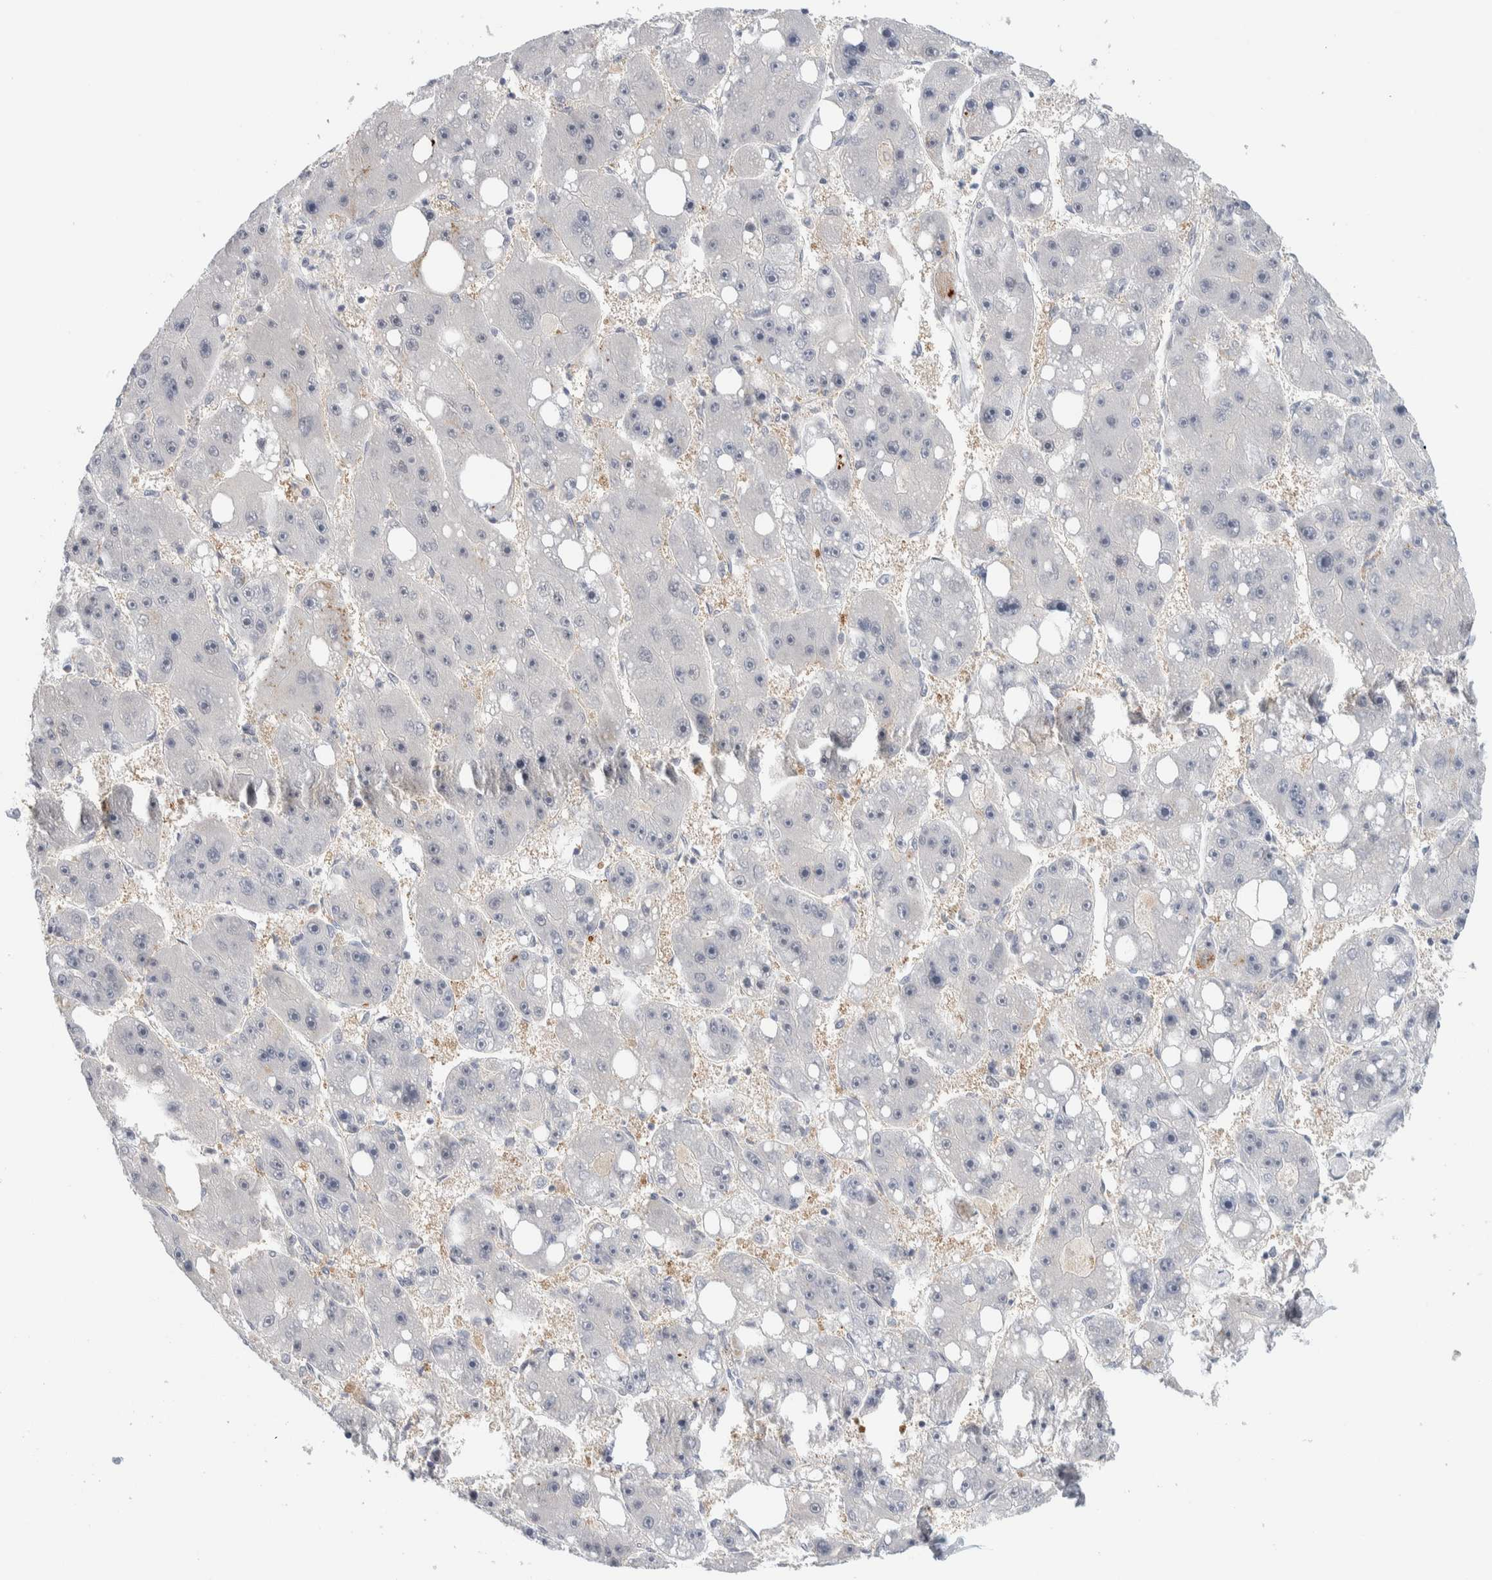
{"staining": {"intensity": "negative", "quantity": "none", "location": "none"}, "tissue": "liver cancer", "cell_type": "Tumor cells", "image_type": "cancer", "snomed": [{"axis": "morphology", "description": "Carcinoma, Hepatocellular, NOS"}, {"axis": "topography", "description": "Liver"}], "caption": "Immunohistochemical staining of liver hepatocellular carcinoma shows no significant staining in tumor cells.", "gene": "NCR3LG1", "patient": {"sex": "female", "age": 61}}